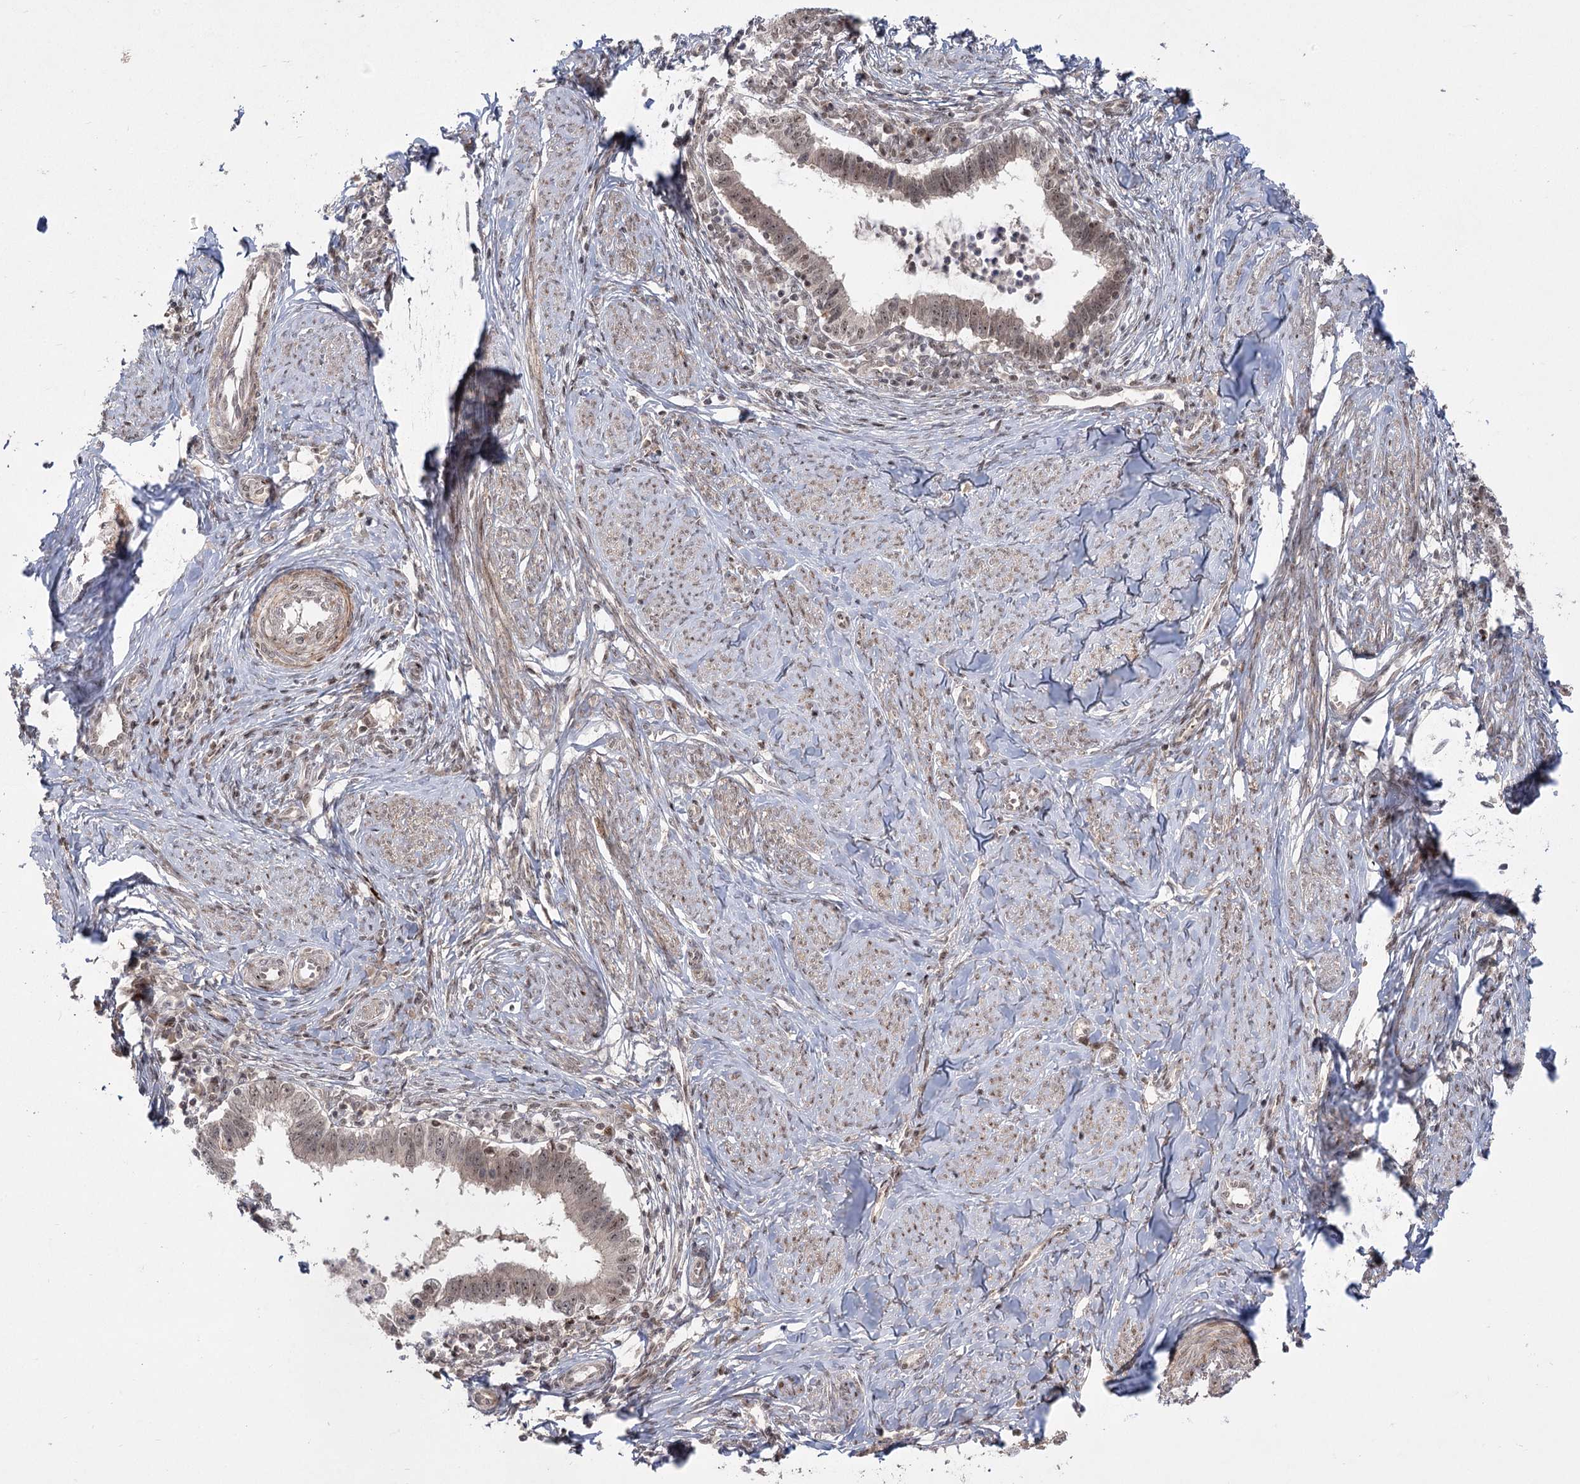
{"staining": {"intensity": "moderate", "quantity": ">75%", "location": "nuclear"}, "tissue": "cervical cancer", "cell_type": "Tumor cells", "image_type": "cancer", "snomed": [{"axis": "morphology", "description": "Adenocarcinoma, NOS"}, {"axis": "topography", "description": "Cervix"}], "caption": "Immunohistochemical staining of cervical cancer shows medium levels of moderate nuclear staining in about >75% of tumor cells.", "gene": "HELQ", "patient": {"sex": "female", "age": 36}}